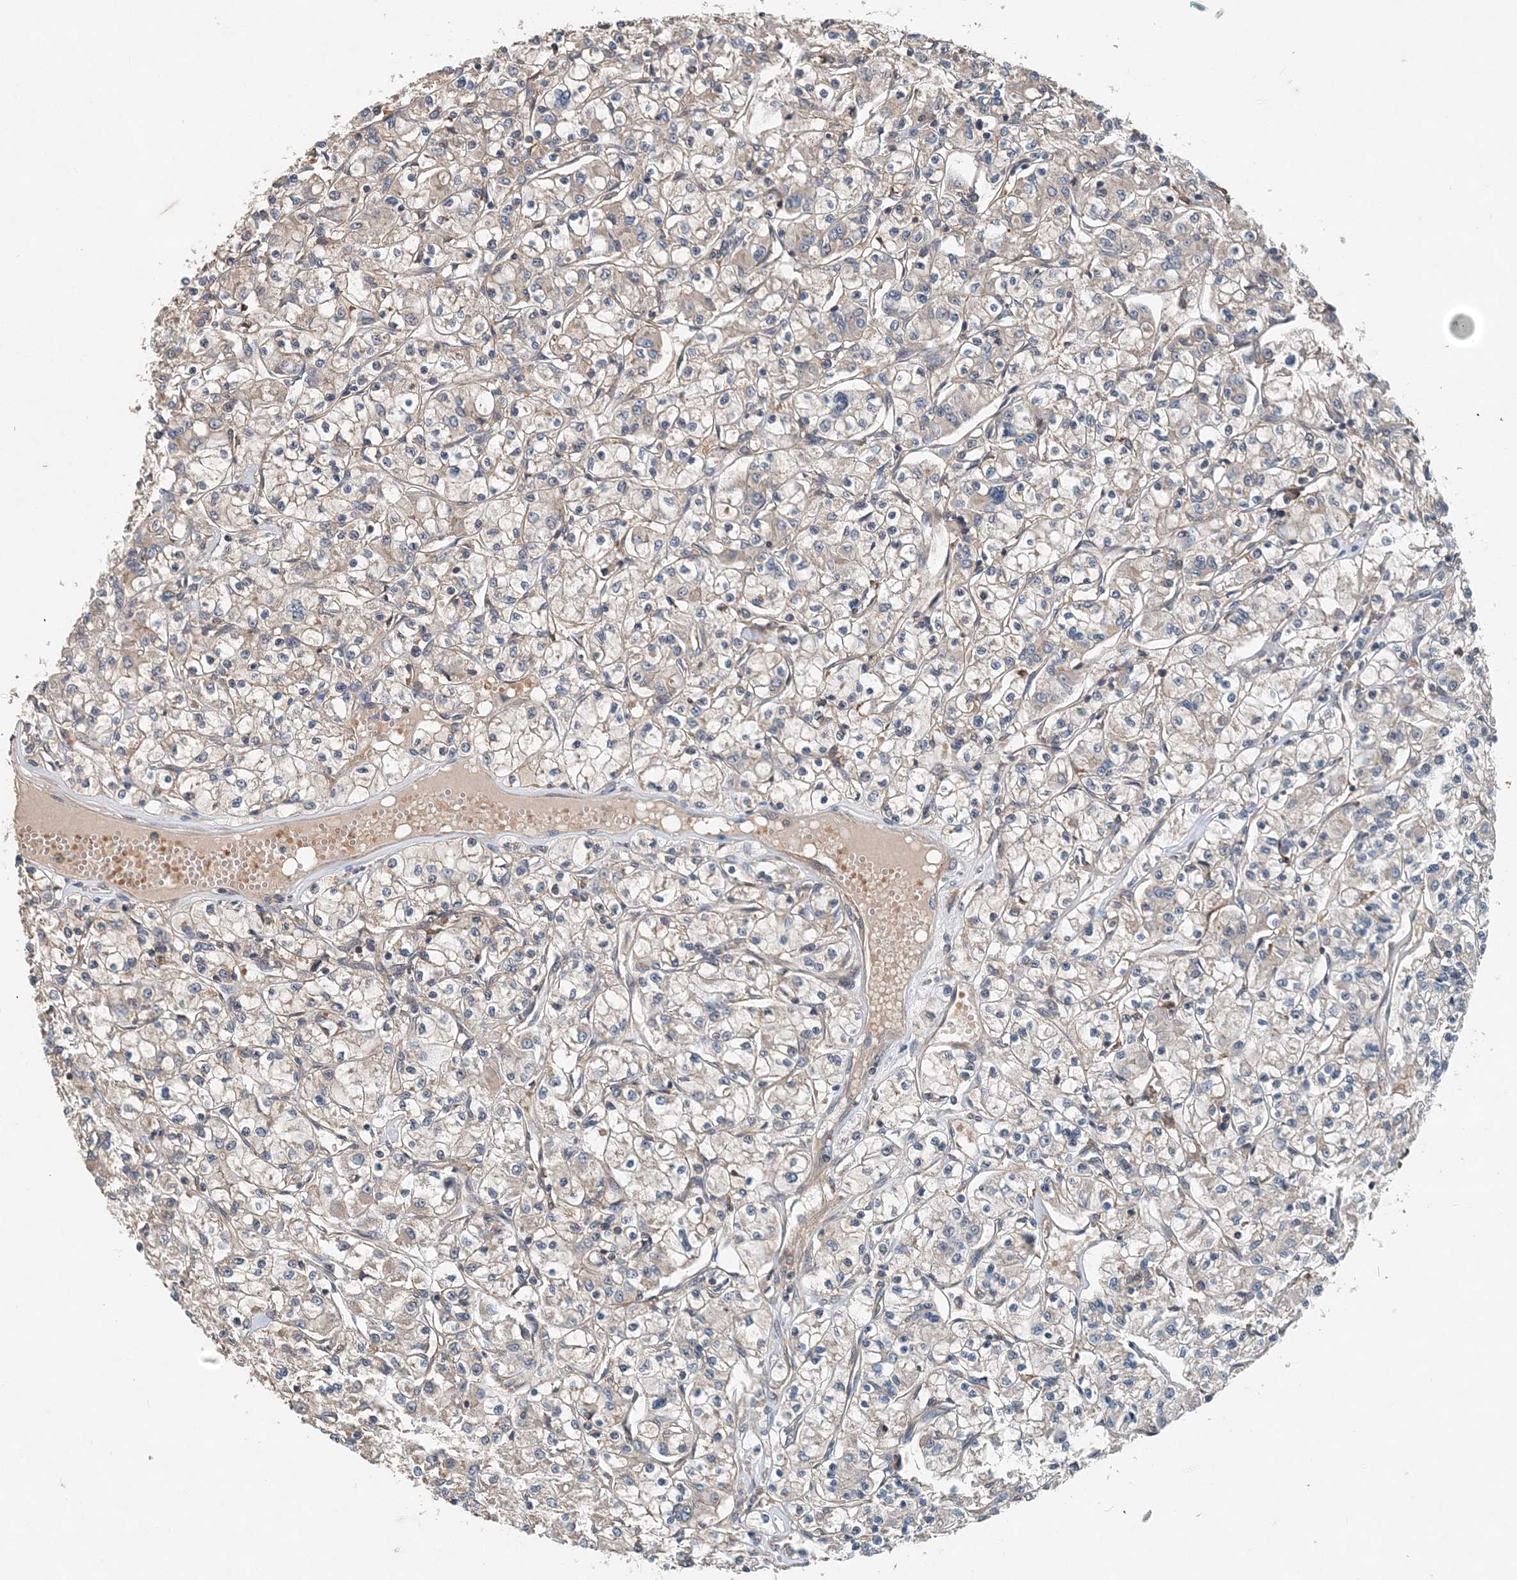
{"staining": {"intensity": "weak", "quantity": "25%-75%", "location": "cytoplasmic/membranous"}, "tissue": "renal cancer", "cell_type": "Tumor cells", "image_type": "cancer", "snomed": [{"axis": "morphology", "description": "Adenocarcinoma, NOS"}, {"axis": "topography", "description": "Kidney"}], "caption": "Renal cancer stained for a protein (brown) displays weak cytoplasmic/membranous positive staining in approximately 25%-75% of tumor cells.", "gene": "SMPD3", "patient": {"sex": "female", "age": 59}}